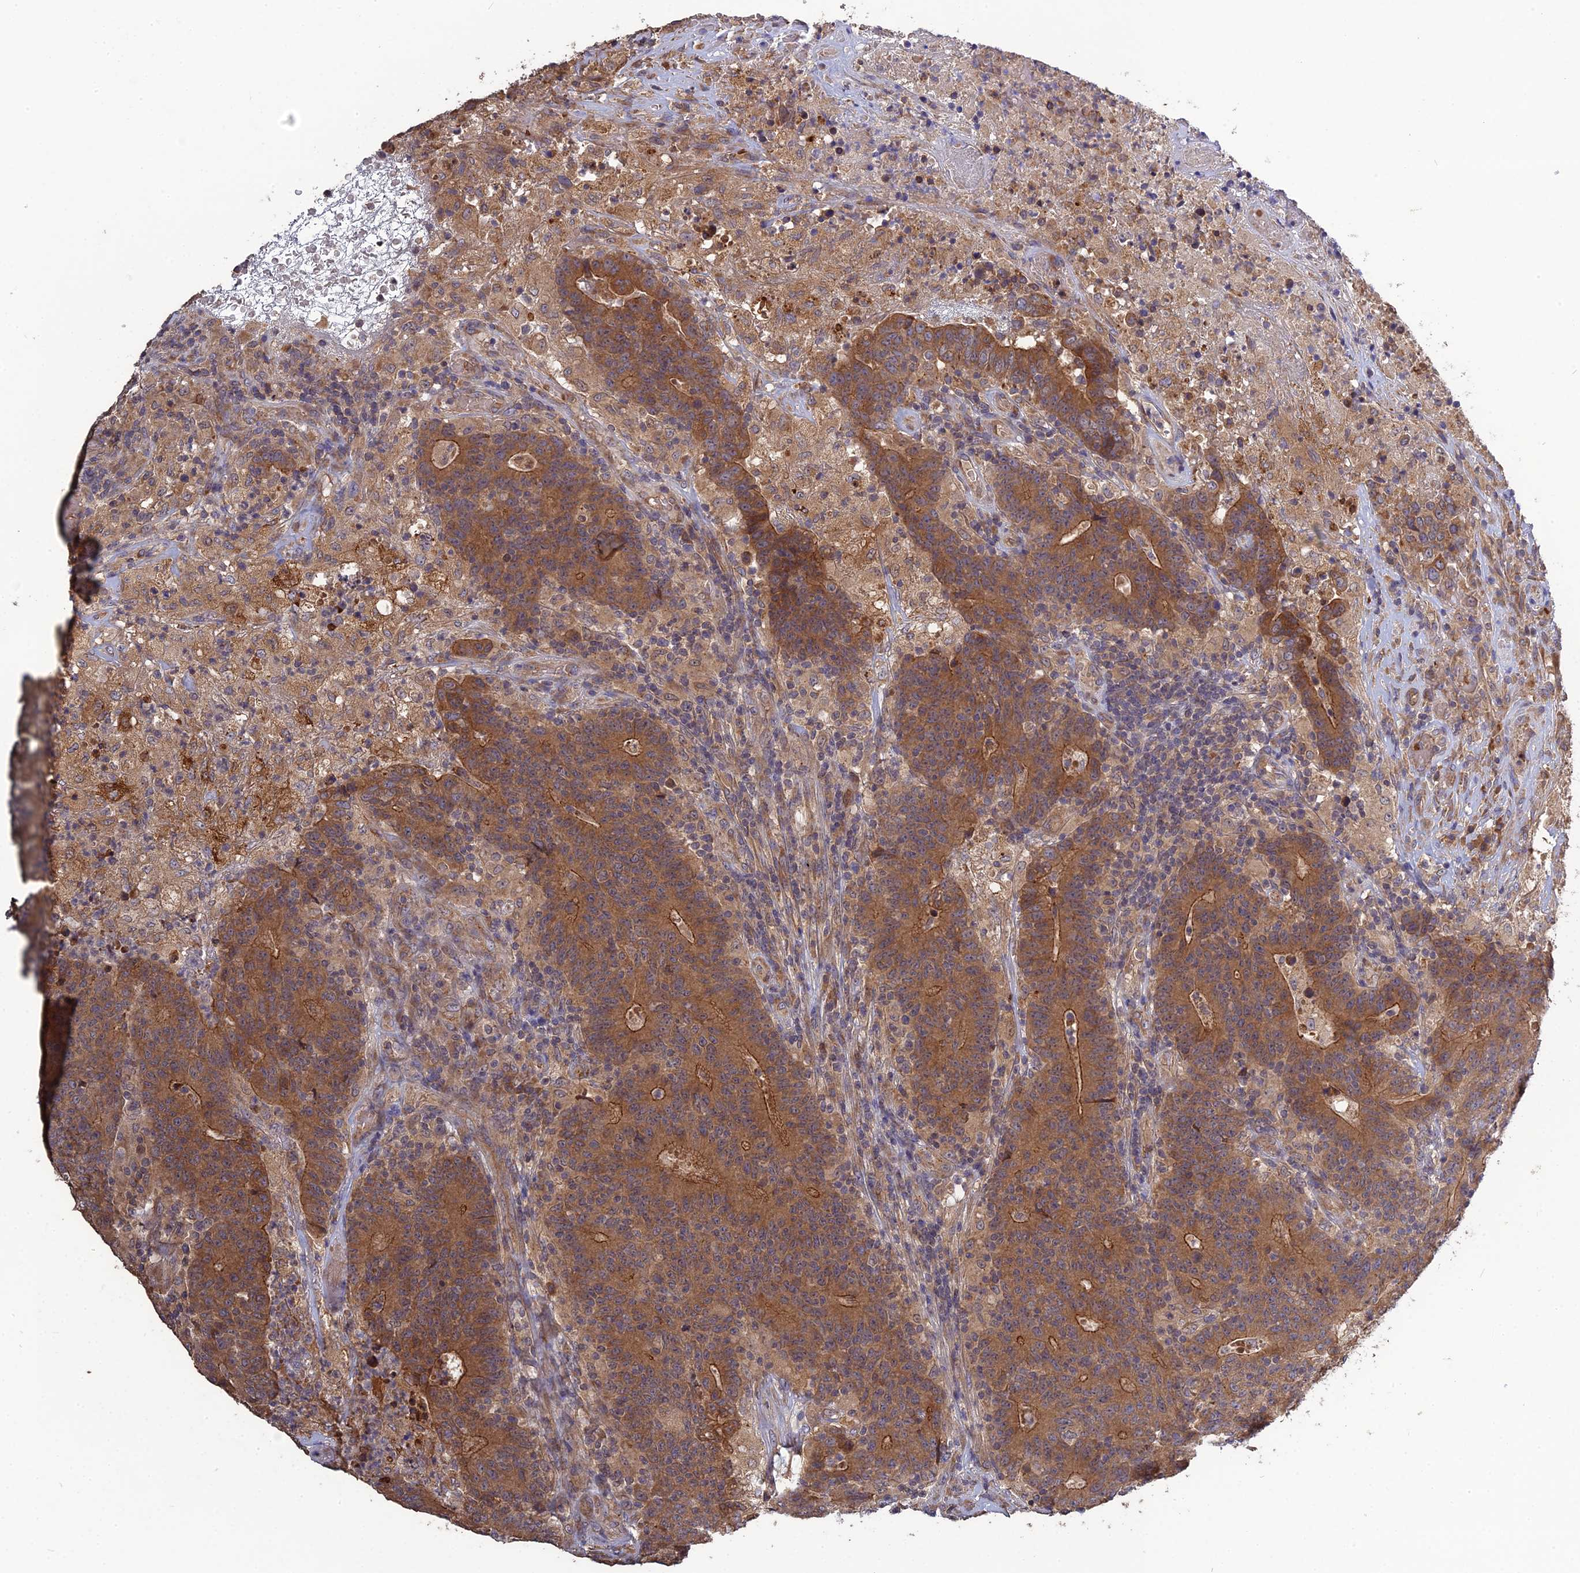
{"staining": {"intensity": "moderate", "quantity": ">75%", "location": "cytoplasmic/membranous"}, "tissue": "colorectal cancer", "cell_type": "Tumor cells", "image_type": "cancer", "snomed": [{"axis": "morphology", "description": "Adenocarcinoma, NOS"}, {"axis": "topography", "description": "Colon"}], "caption": "Protein expression analysis of colorectal adenocarcinoma reveals moderate cytoplasmic/membranous expression in about >75% of tumor cells.", "gene": "ARHGAP40", "patient": {"sex": "female", "age": 75}}